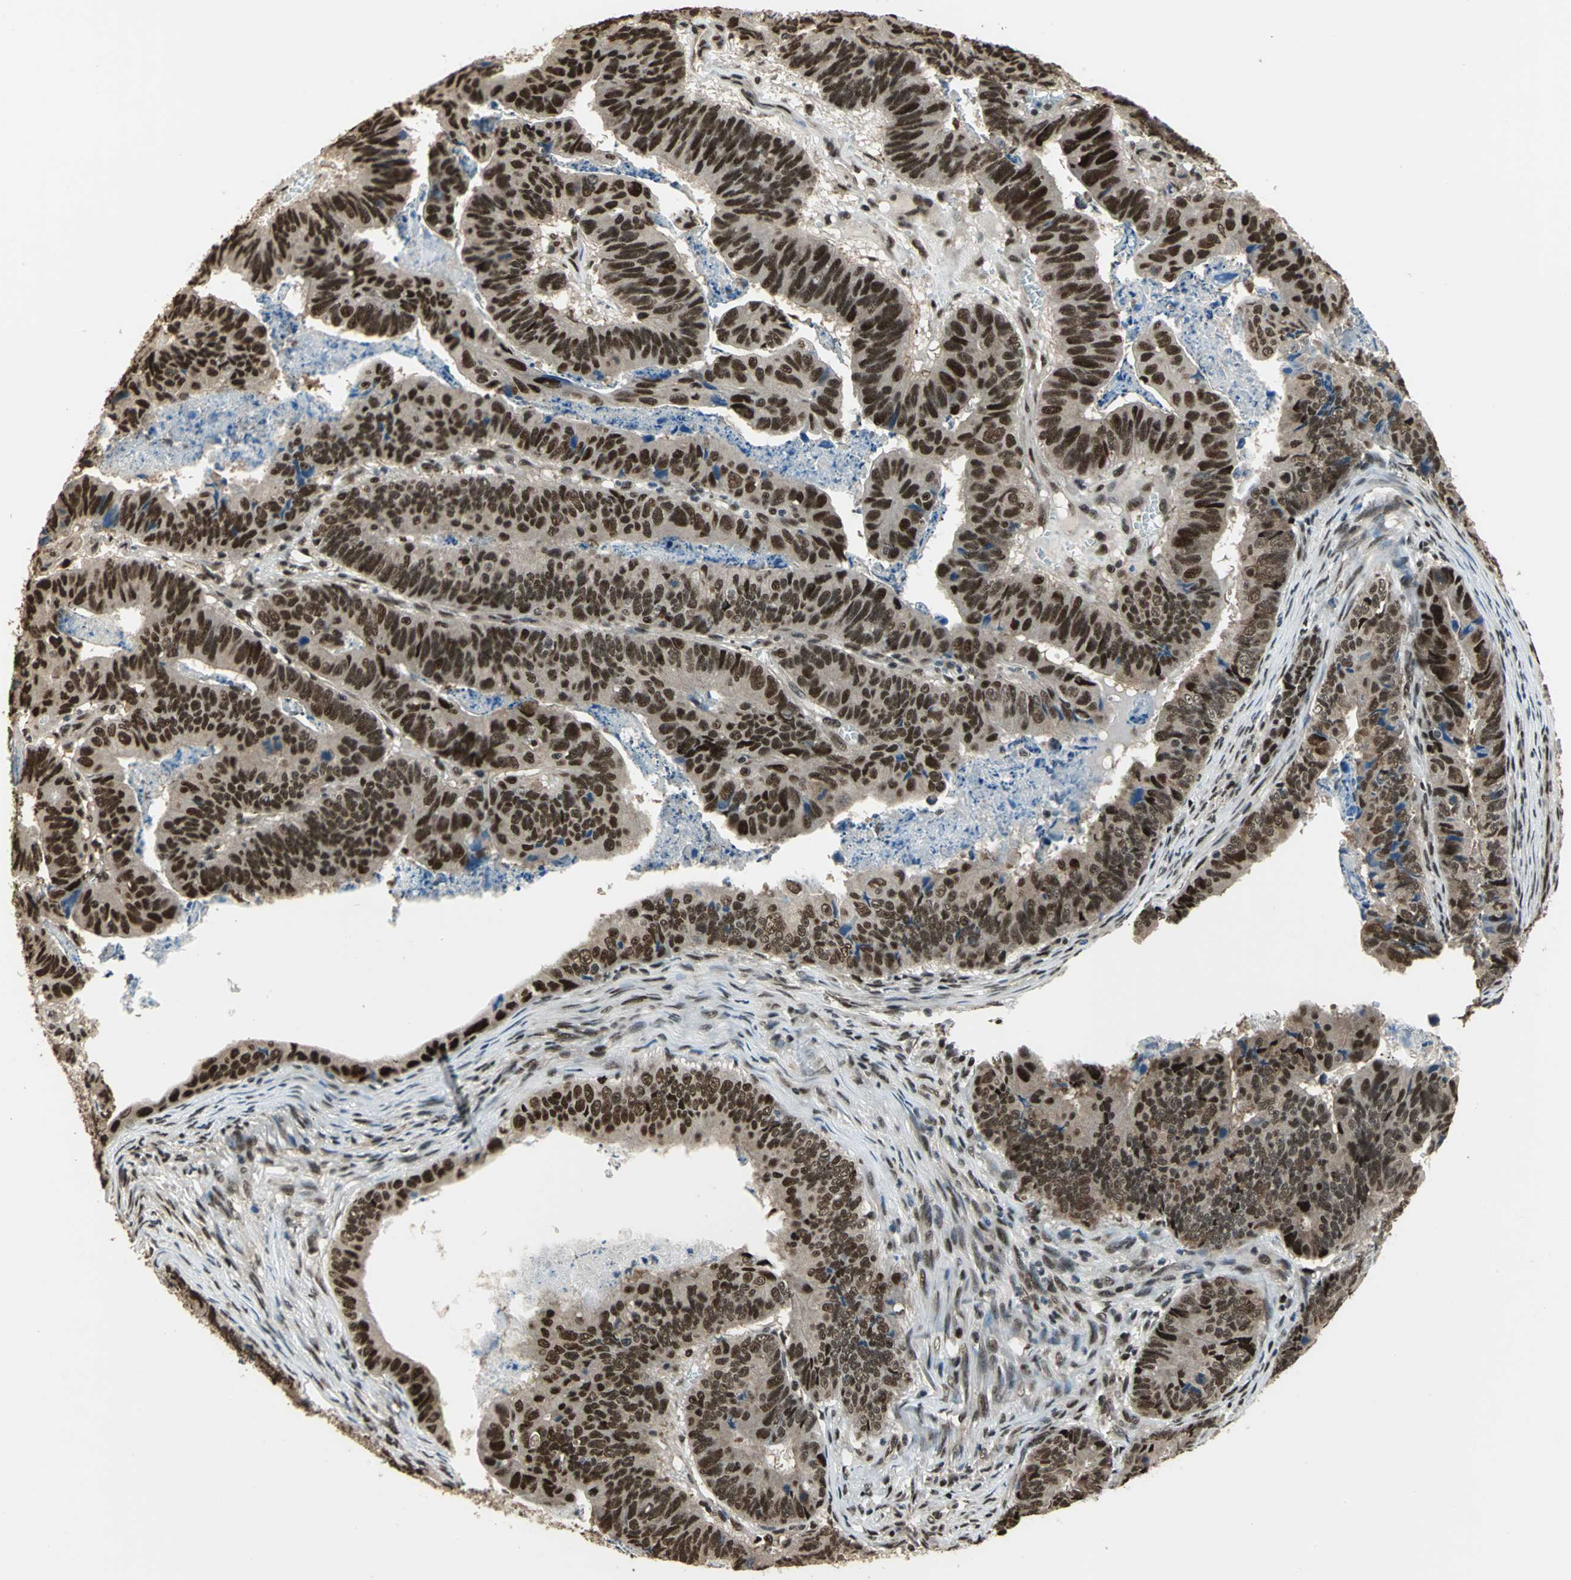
{"staining": {"intensity": "strong", "quantity": ">75%", "location": "nuclear"}, "tissue": "stomach cancer", "cell_type": "Tumor cells", "image_type": "cancer", "snomed": [{"axis": "morphology", "description": "Adenocarcinoma, NOS"}, {"axis": "topography", "description": "Stomach, lower"}], "caption": "A high-resolution image shows immunohistochemistry (IHC) staining of stomach adenocarcinoma, which displays strong nuclear staining in approximately >75% of tumor cells. (DAB IHC, brown staining for protein, blue staining for nuclei).", "gene": "MIS18BP1", "patient": {"sex": "male", "age": 77}}